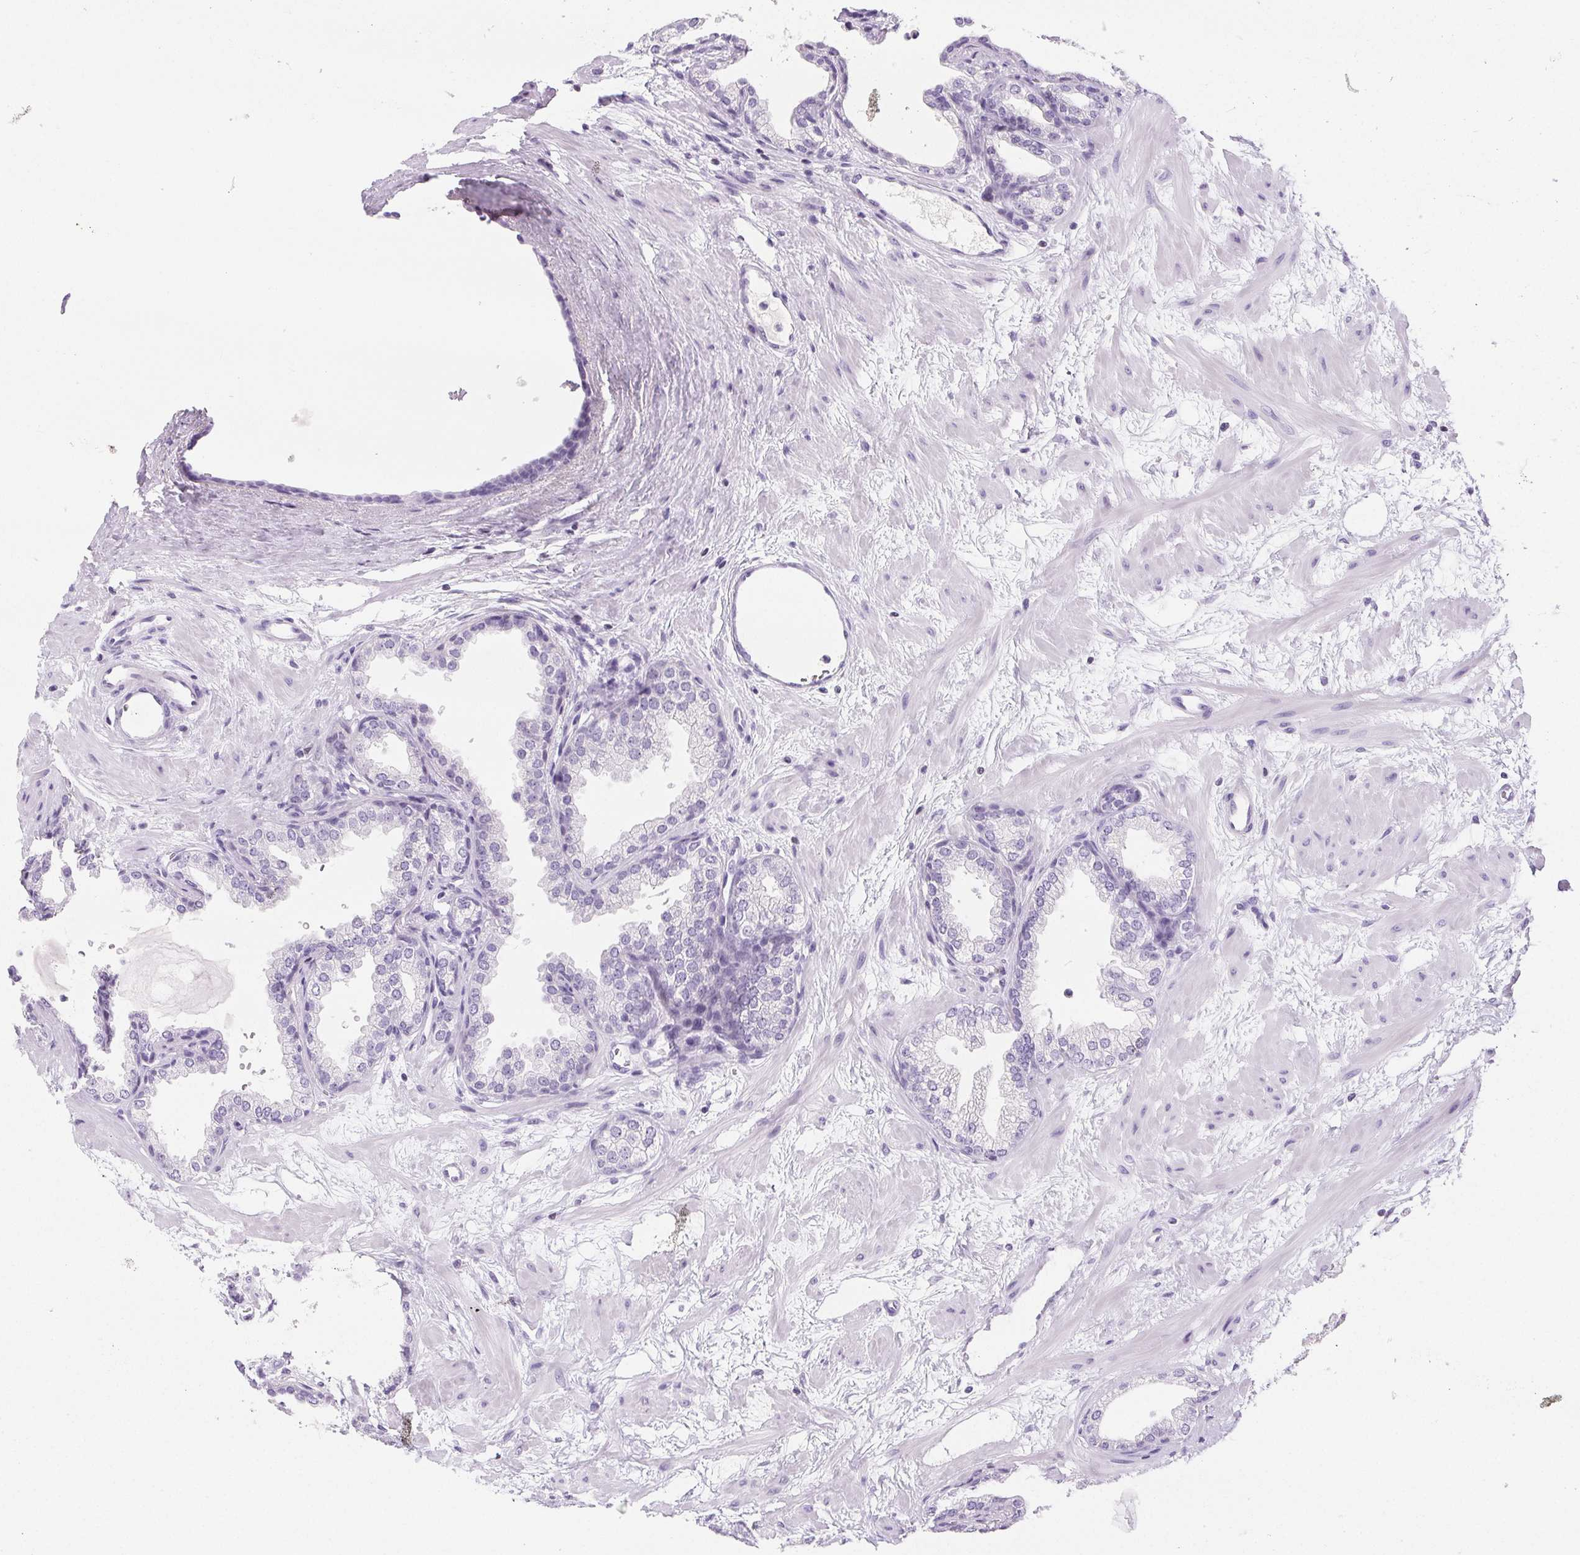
{"staining": {"intensity": "negative", "quantity": "none", "location": "none"}, "tissue": "prostate", "cell_type": "Glandular cells", "image_type": "normal", "snomed": [{"axis": "morphology", "description": "Normal tissue, NOS"}, {"axis": "topography", "description": "Prostate"}], "caption": "IHC of unremarkable human prostate demonstrates no expression in glandular cells. The staining was performed using DAB (3,3'-diaminobenzidine) to visualize the protein expression in brown, while the nuclei were stained in blue with hematoxylin (Magnification: 20x).", "gene": "BEND2", "patient": {"sex": "male", "age": 37}}